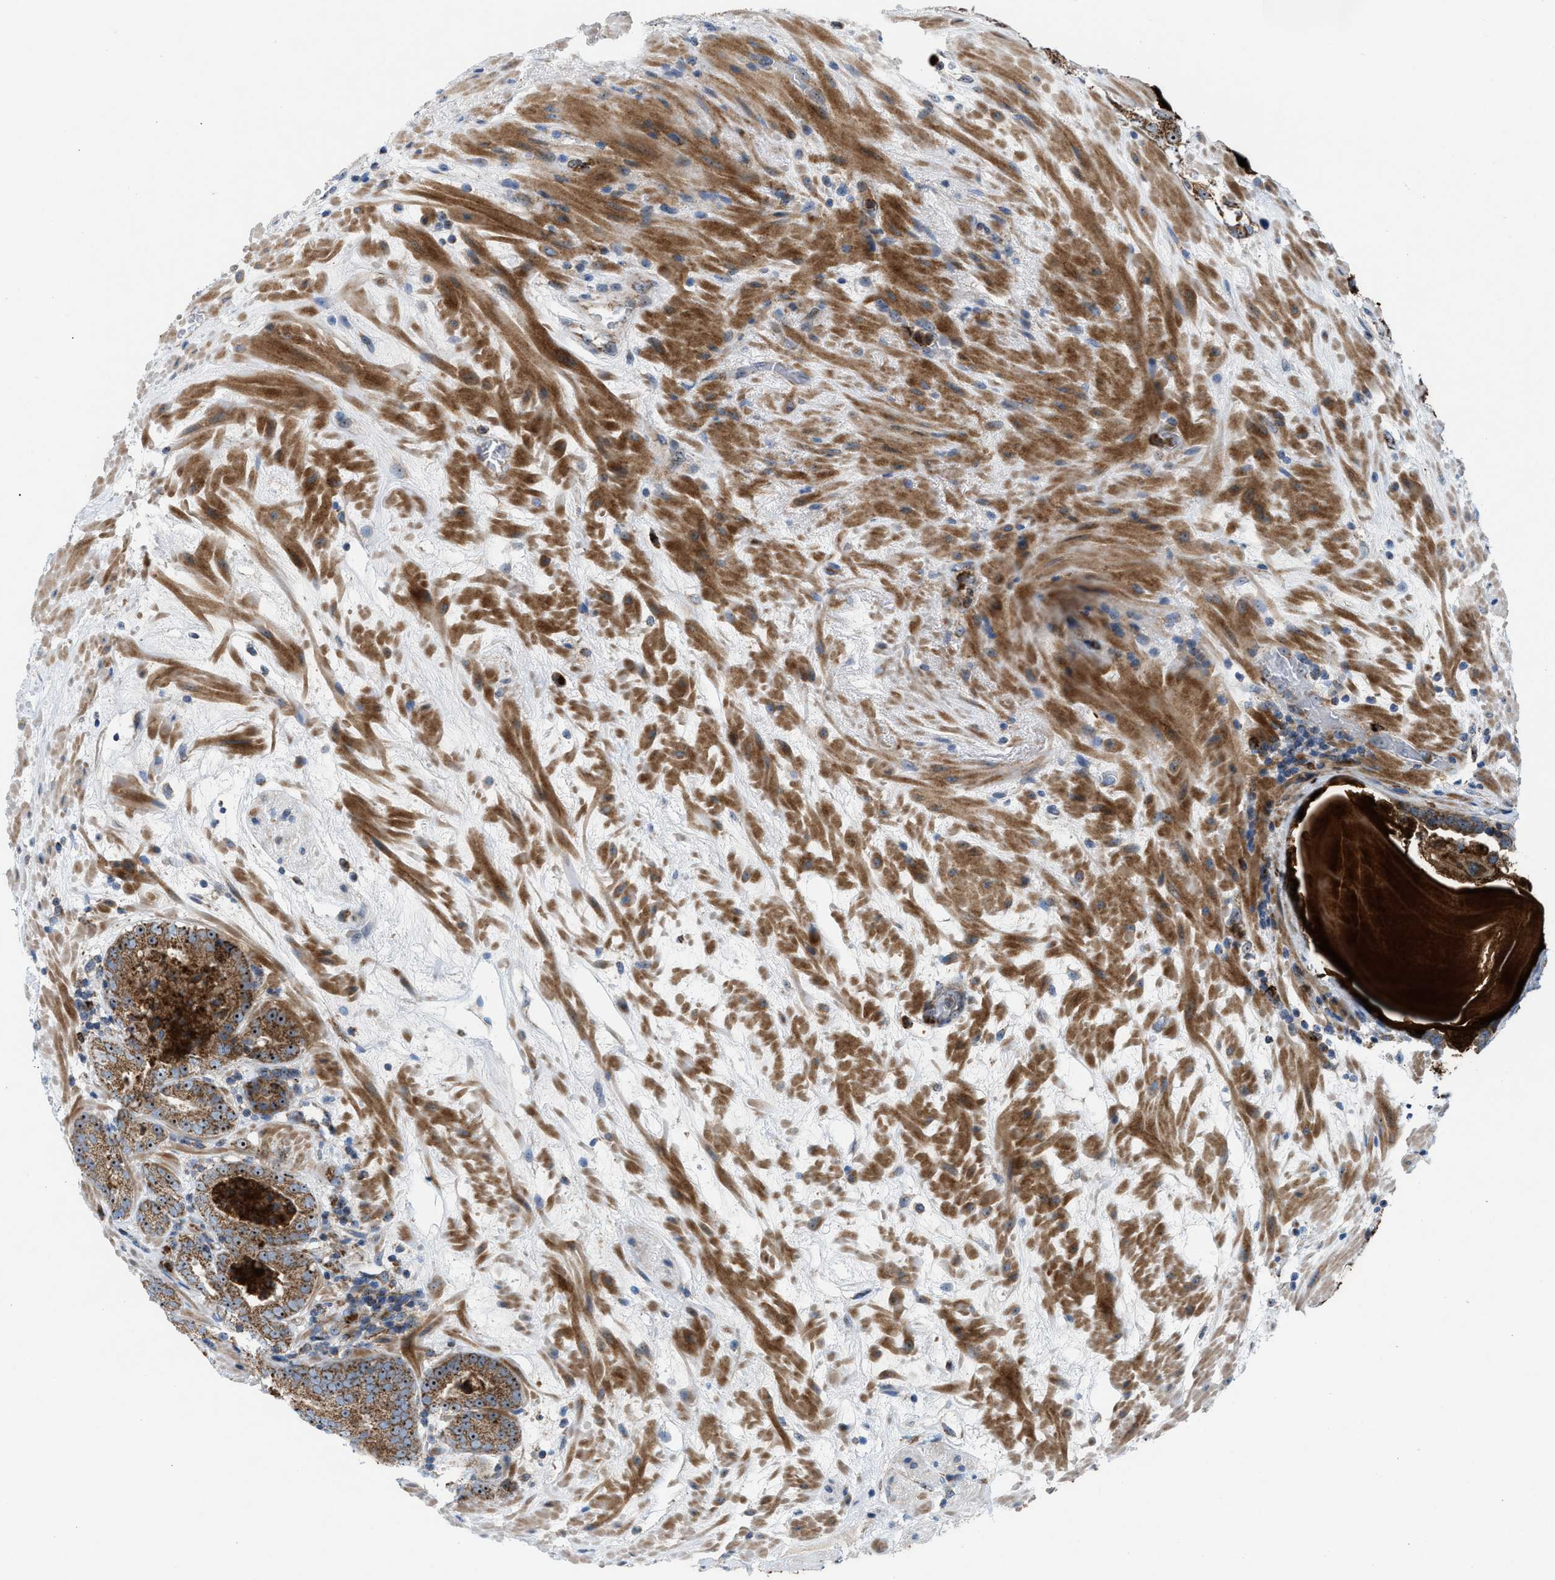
{"staining": {"intensity": "strong", "quantity": ">75%", "location": "cytoplasmic/membranous,nuclear"}, "tissue": "prostate cancer", "cell_type": "Tumor cells", "image_type": "cancer", "snomed": [{"axis": "morphology", "description": "Adenocarcinoma, Low grade"}, {"axis": "topography", "description": "Prostate"}], "caption": "High-power microscopy captured an immunohistochemistry (IHC) photomicrograph of low-grade adenocarcinoma (prostate), revealing strong cytoplasmic/membranous and nuclear expression in approximately >75% of tumor cells.", "gene": "TPH1", "patient": {"sex": "male", "age": 69}}